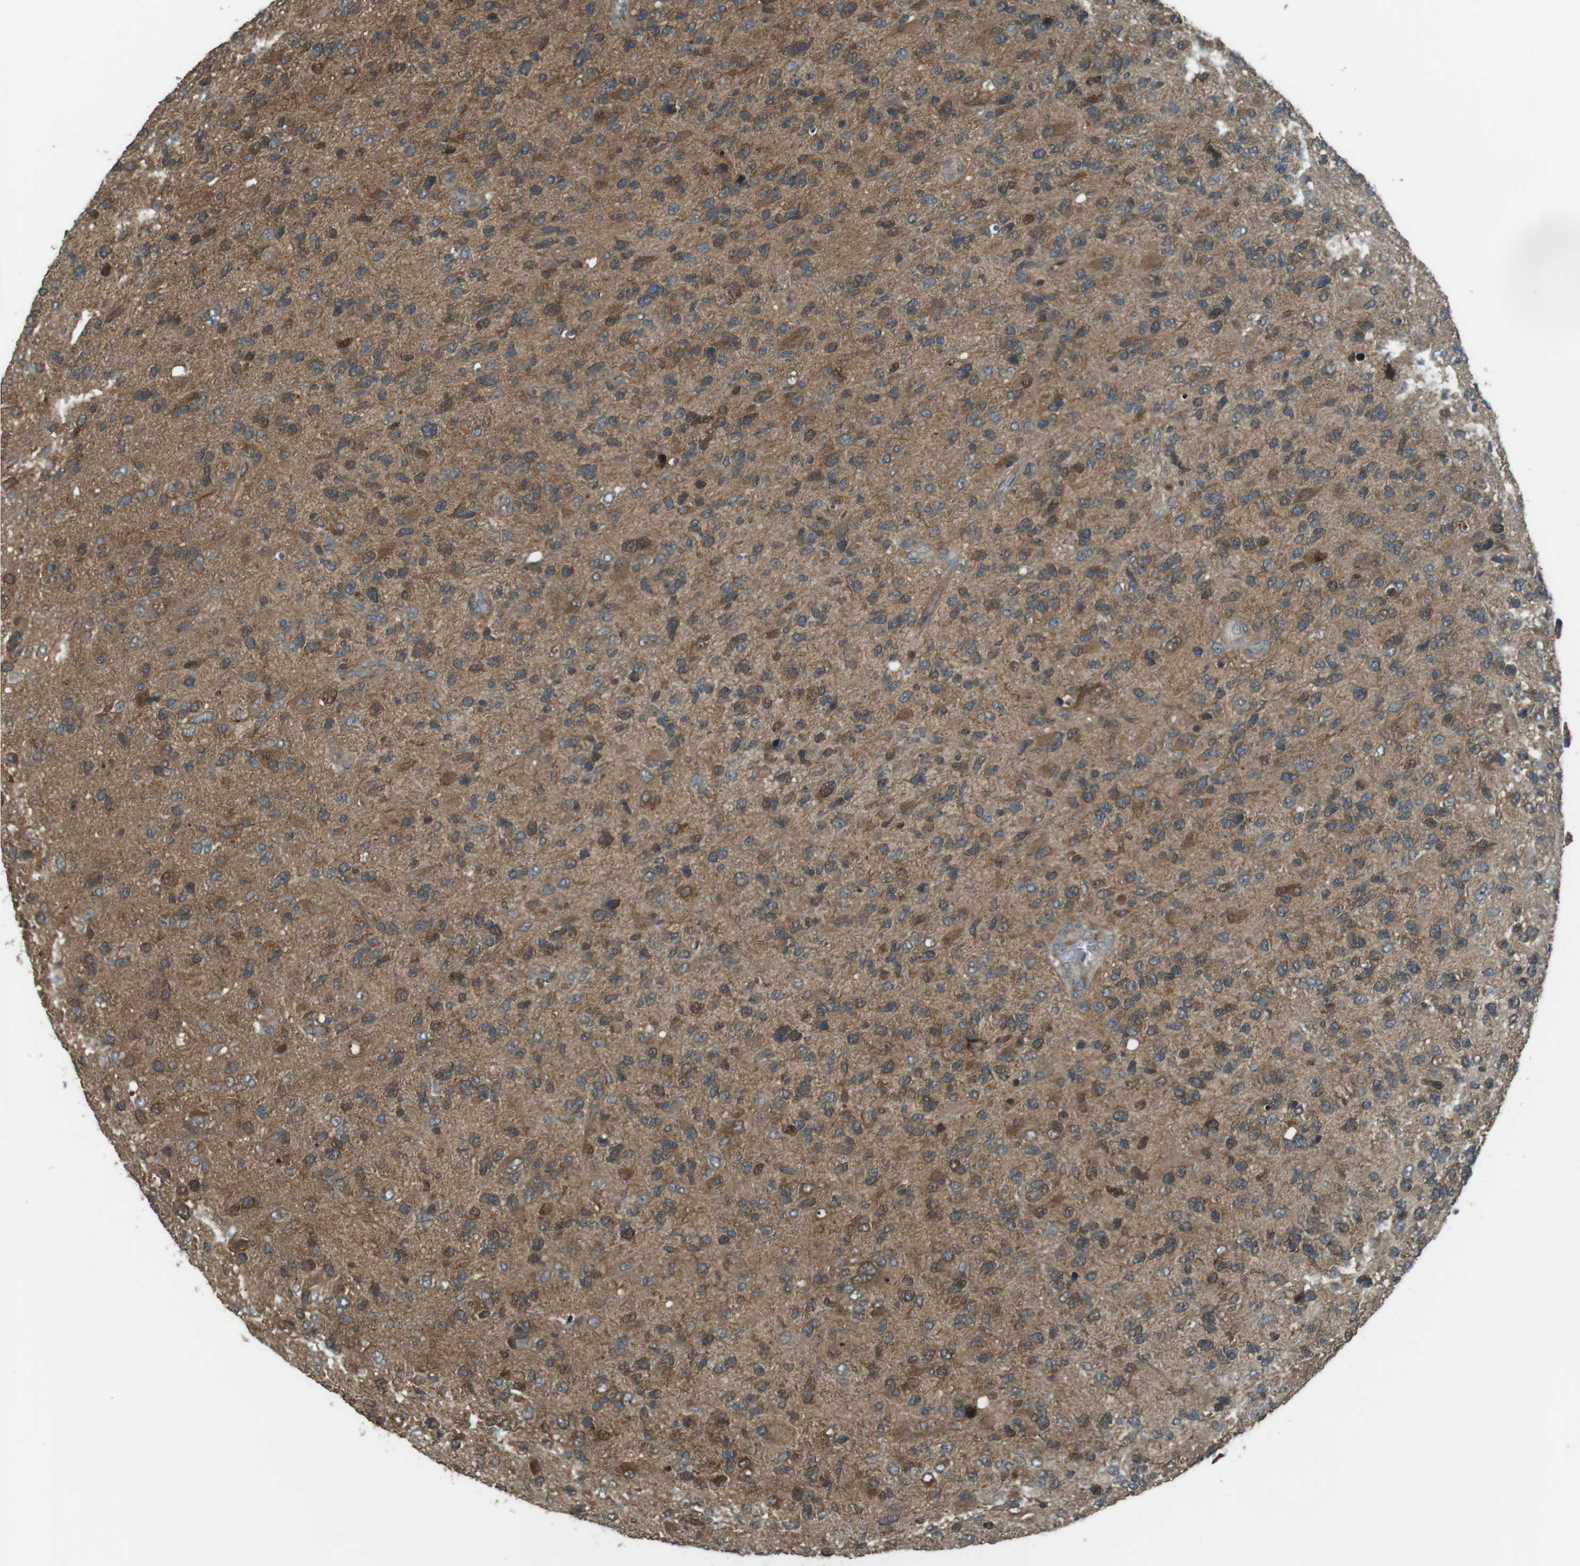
{"staining": {"intensity": "moderate", "quantity": ">75%", "location": "cytoplasmic/membranous"}, "tissue": "glioma", "cell_type": "Tumor cells", "image_type": "cancer", "snomed": [{"axis": "morphology", "description": "Glioma, malignant, High grade"}, {"axis": "topography", "description": "Brain"}], "caption": "This micrograph displays immunohistochemistry staining of glioma, with medium moderate cytoplasmic/membranous positivity in approximately >75% of tumor cells.", "gene": "LRRC3B", "patient": {"sex": "female", "age": 58}}